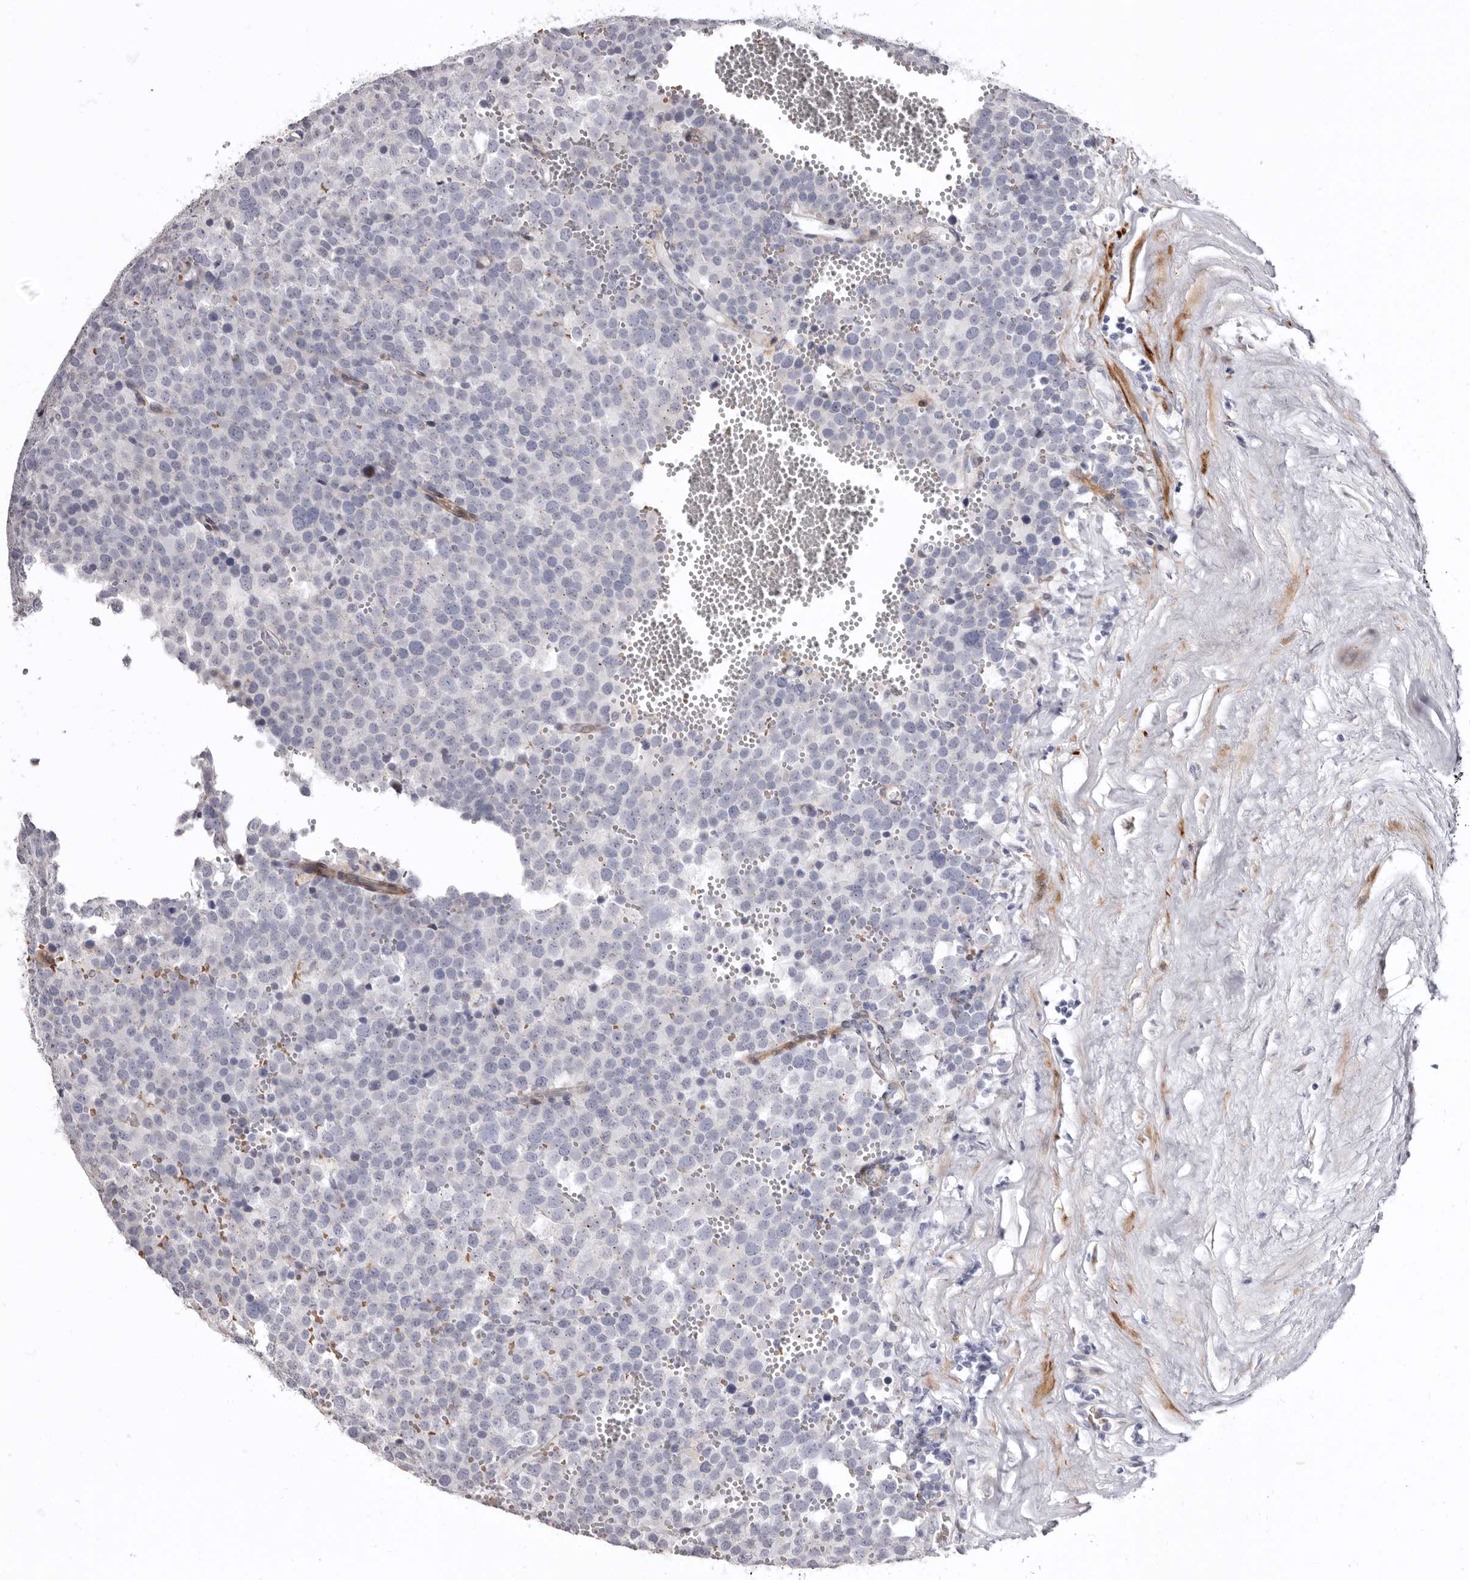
{"staining": {"intensity": "negative", "quantity": "none", "location": "none"}, "tissue": "testis cancer", "cell_type": "Tumor cells", "image_type": "cancer", "snomed": [{"axis": "morphology", "description": "Seminoma, NOS"}, {"axis": "topography", "description": "Testis"}], "caption": "DAB (3,3'-diaminobenzidine) immunohistochemical staining of seminoma (testis) displays no significant positivity in tumor cells.", "gene": "AIDA", "patient": {"sex": "male", "age": 71}}